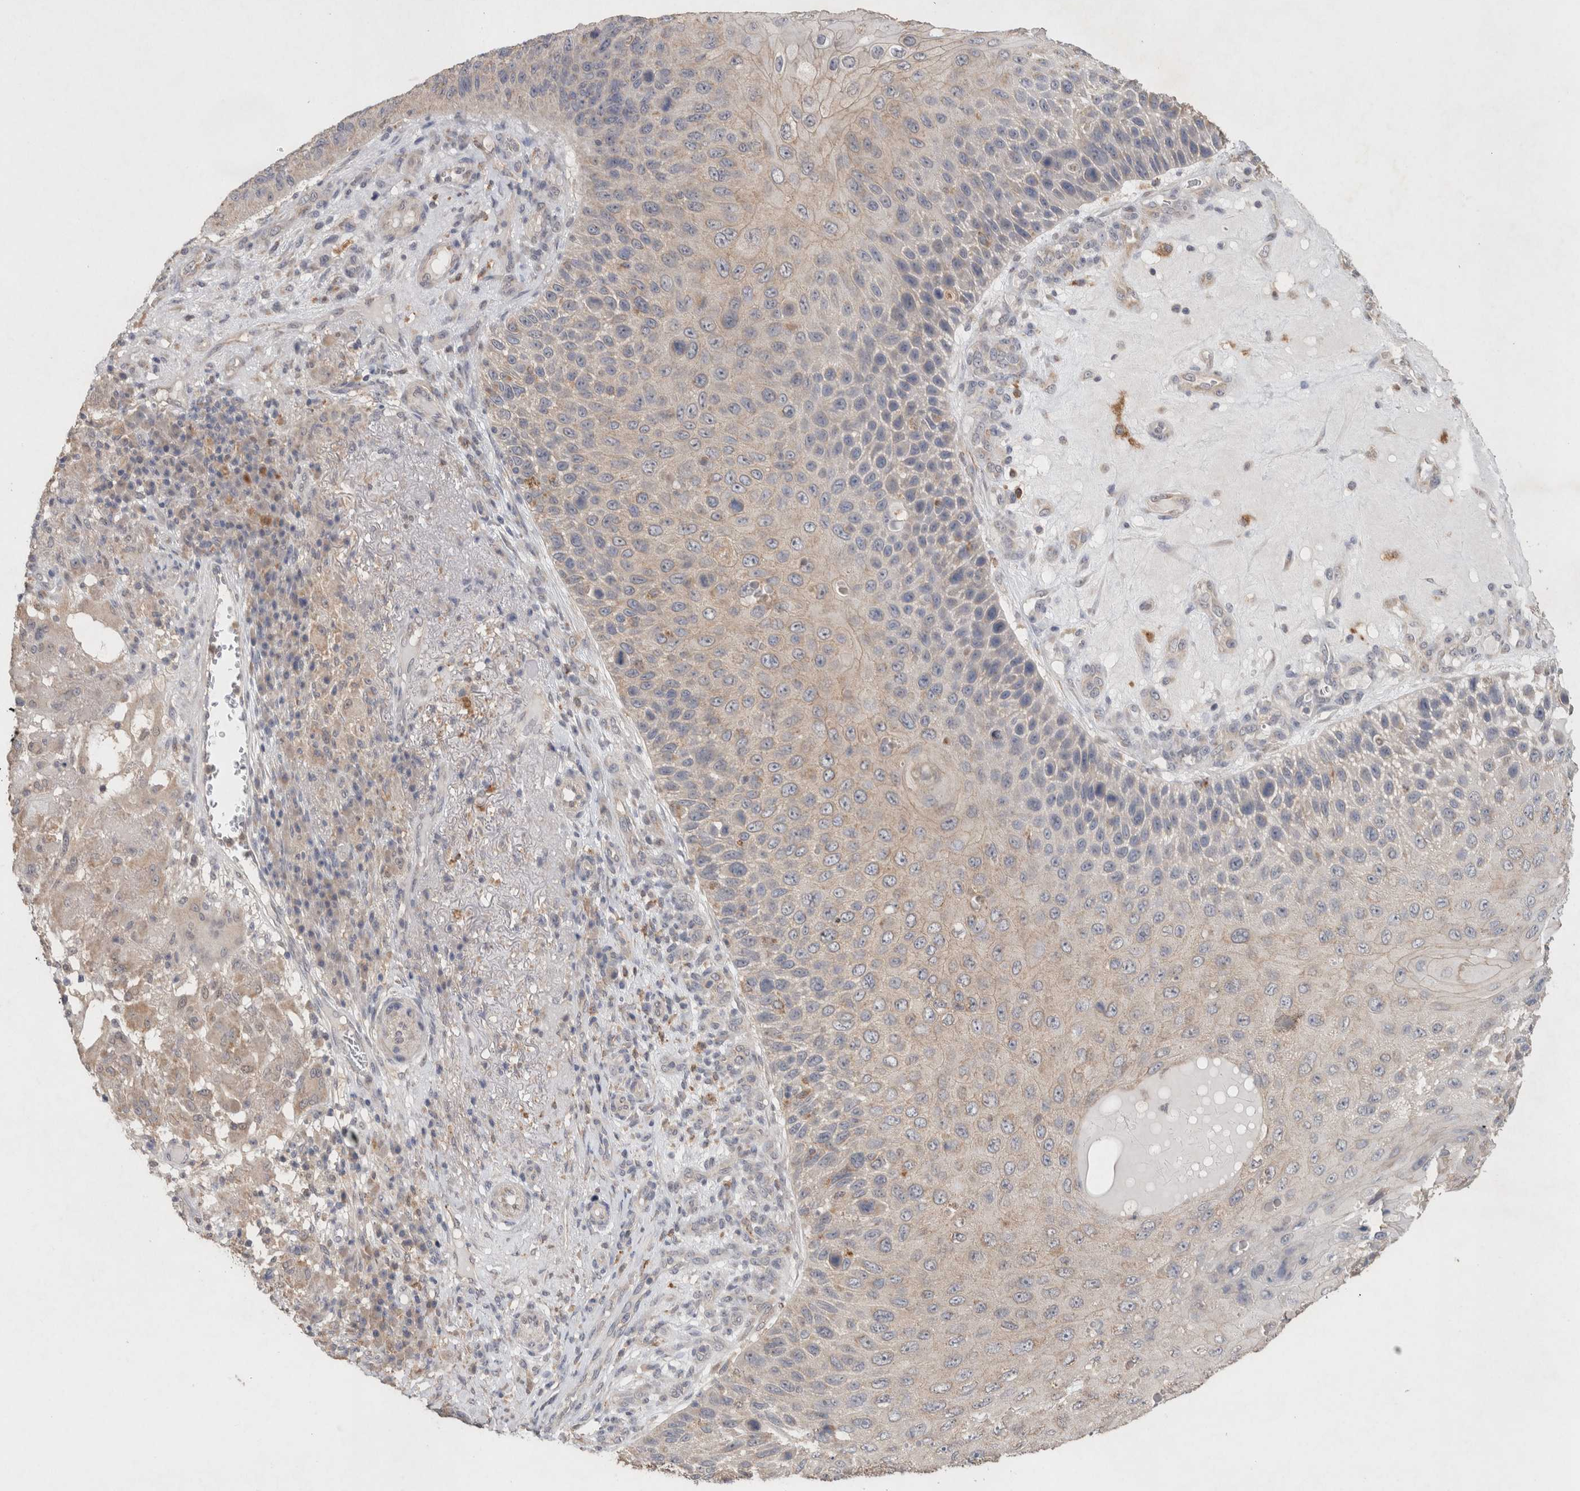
{"staining": {"intensity": "negative", "quantity": "none", "location": "none"}, "tissue": "skin cancer", "cell_type": "Tumor cells", "image_type": "cancer", "snomed": [{"axis": "morphology", "description": "Squamous cell carcinoma, NOS"}, {"axis": "topography", "description": "Skin"}], "caption": "High magnification brightfield microscopy of skin squamous cell carcinoma stained with DAB (3,3'-diaminobenzidine) (brown) and counterstained with hematoxylin (blue): tumor cells show no significant staining.", "gene": "RAB14", "patient": {"sex": "female", "age": 88}}